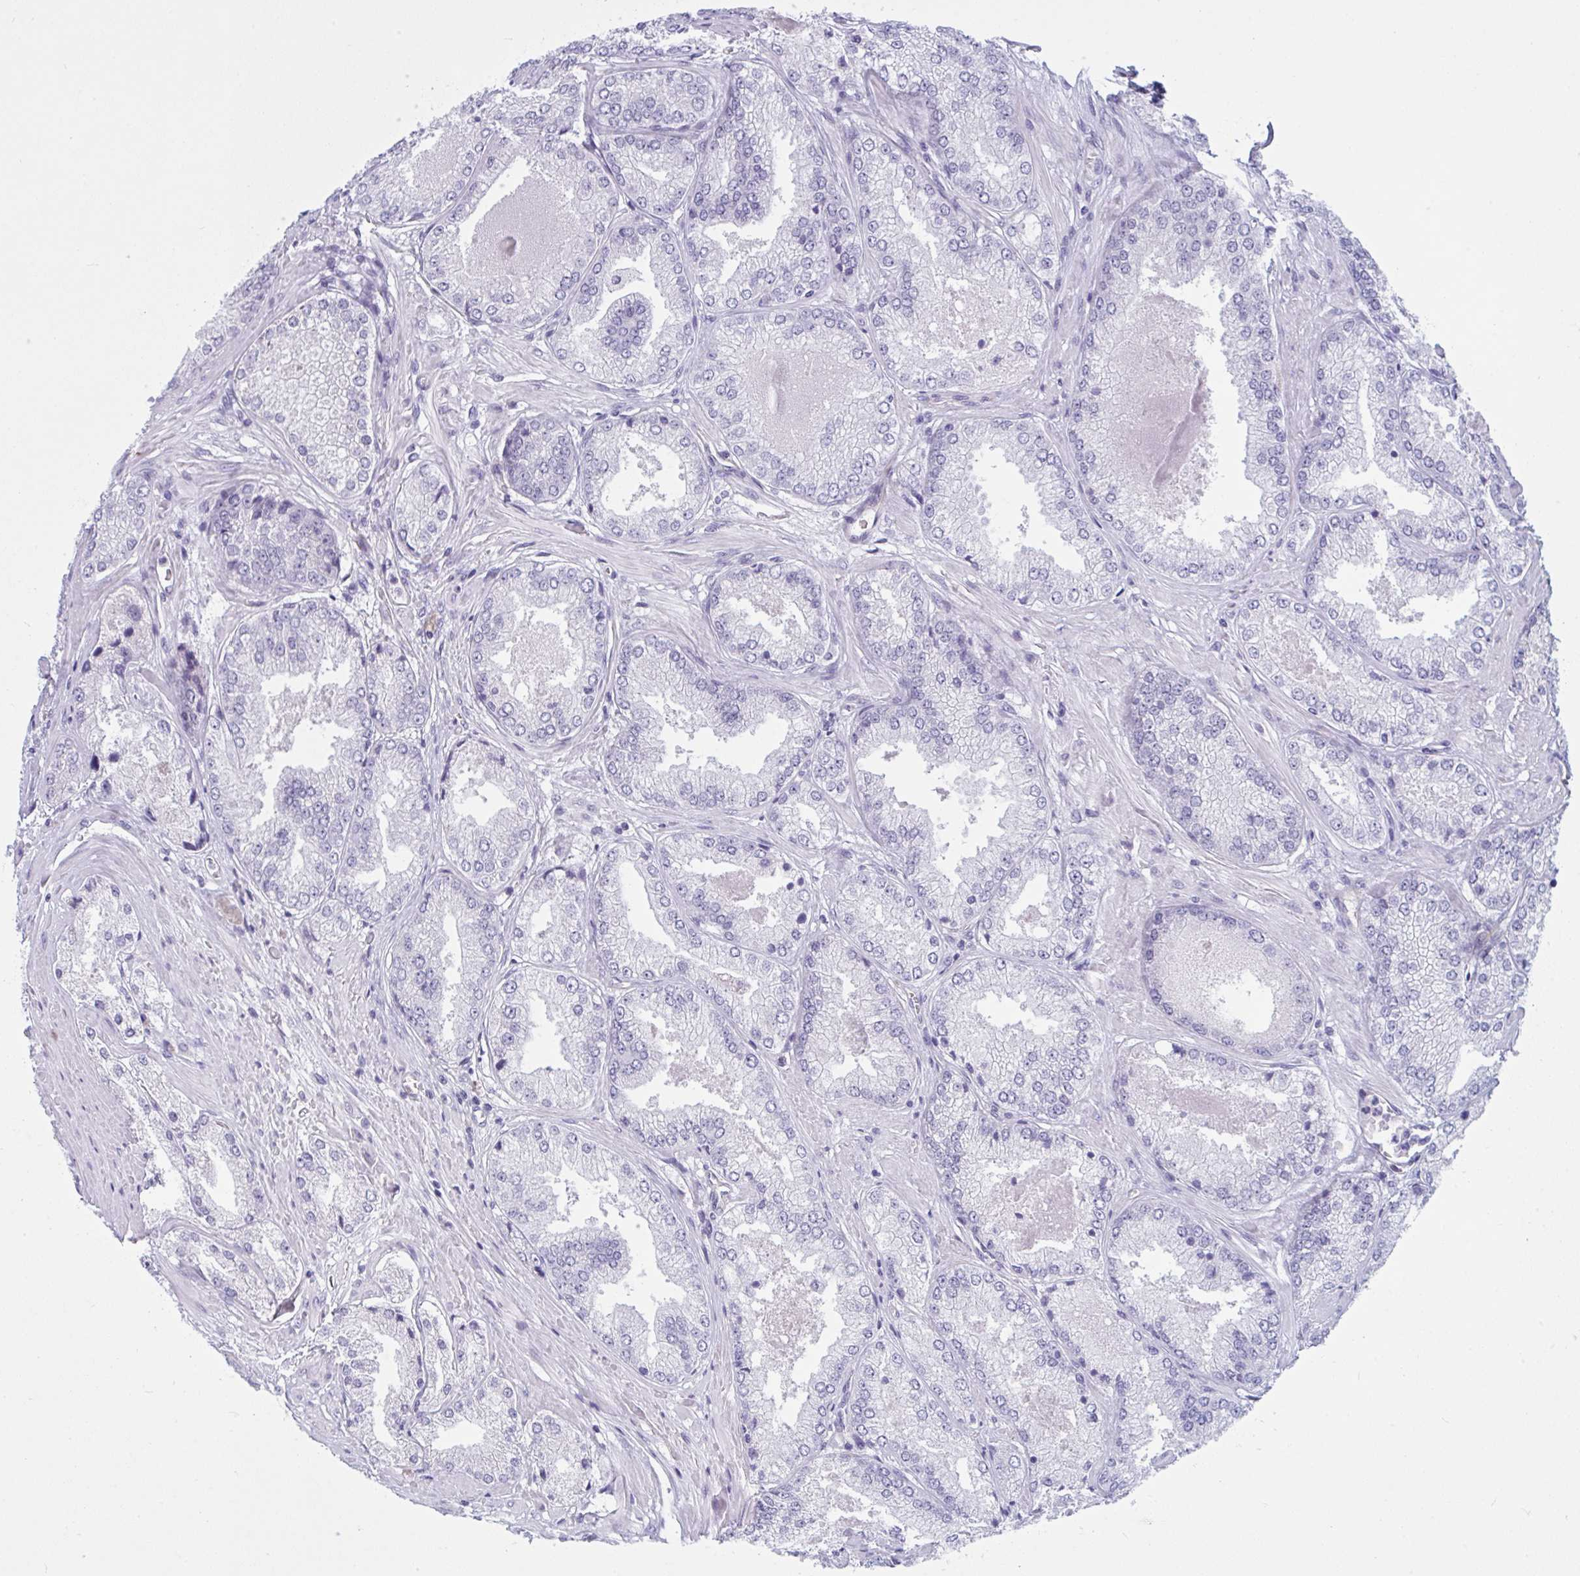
{"staining": {"intensity": "negative", "quantity": "none", "location": "none"}, "tissue": "prostate cancer", "cell_type": "Tumor cells", "image_type": "cancer", "snomed": [{"axis": "morphology", "description": "Adenocarcinoma, Low grade"}, {"axis": "topography", "description": "Prostate"}], "caption": "Tumor cells are negative for protein expression in human low-grade adenocarcinoma (prostate).", "gene": "OR1L3", "patient": {"sex": "male", "age": 68}}